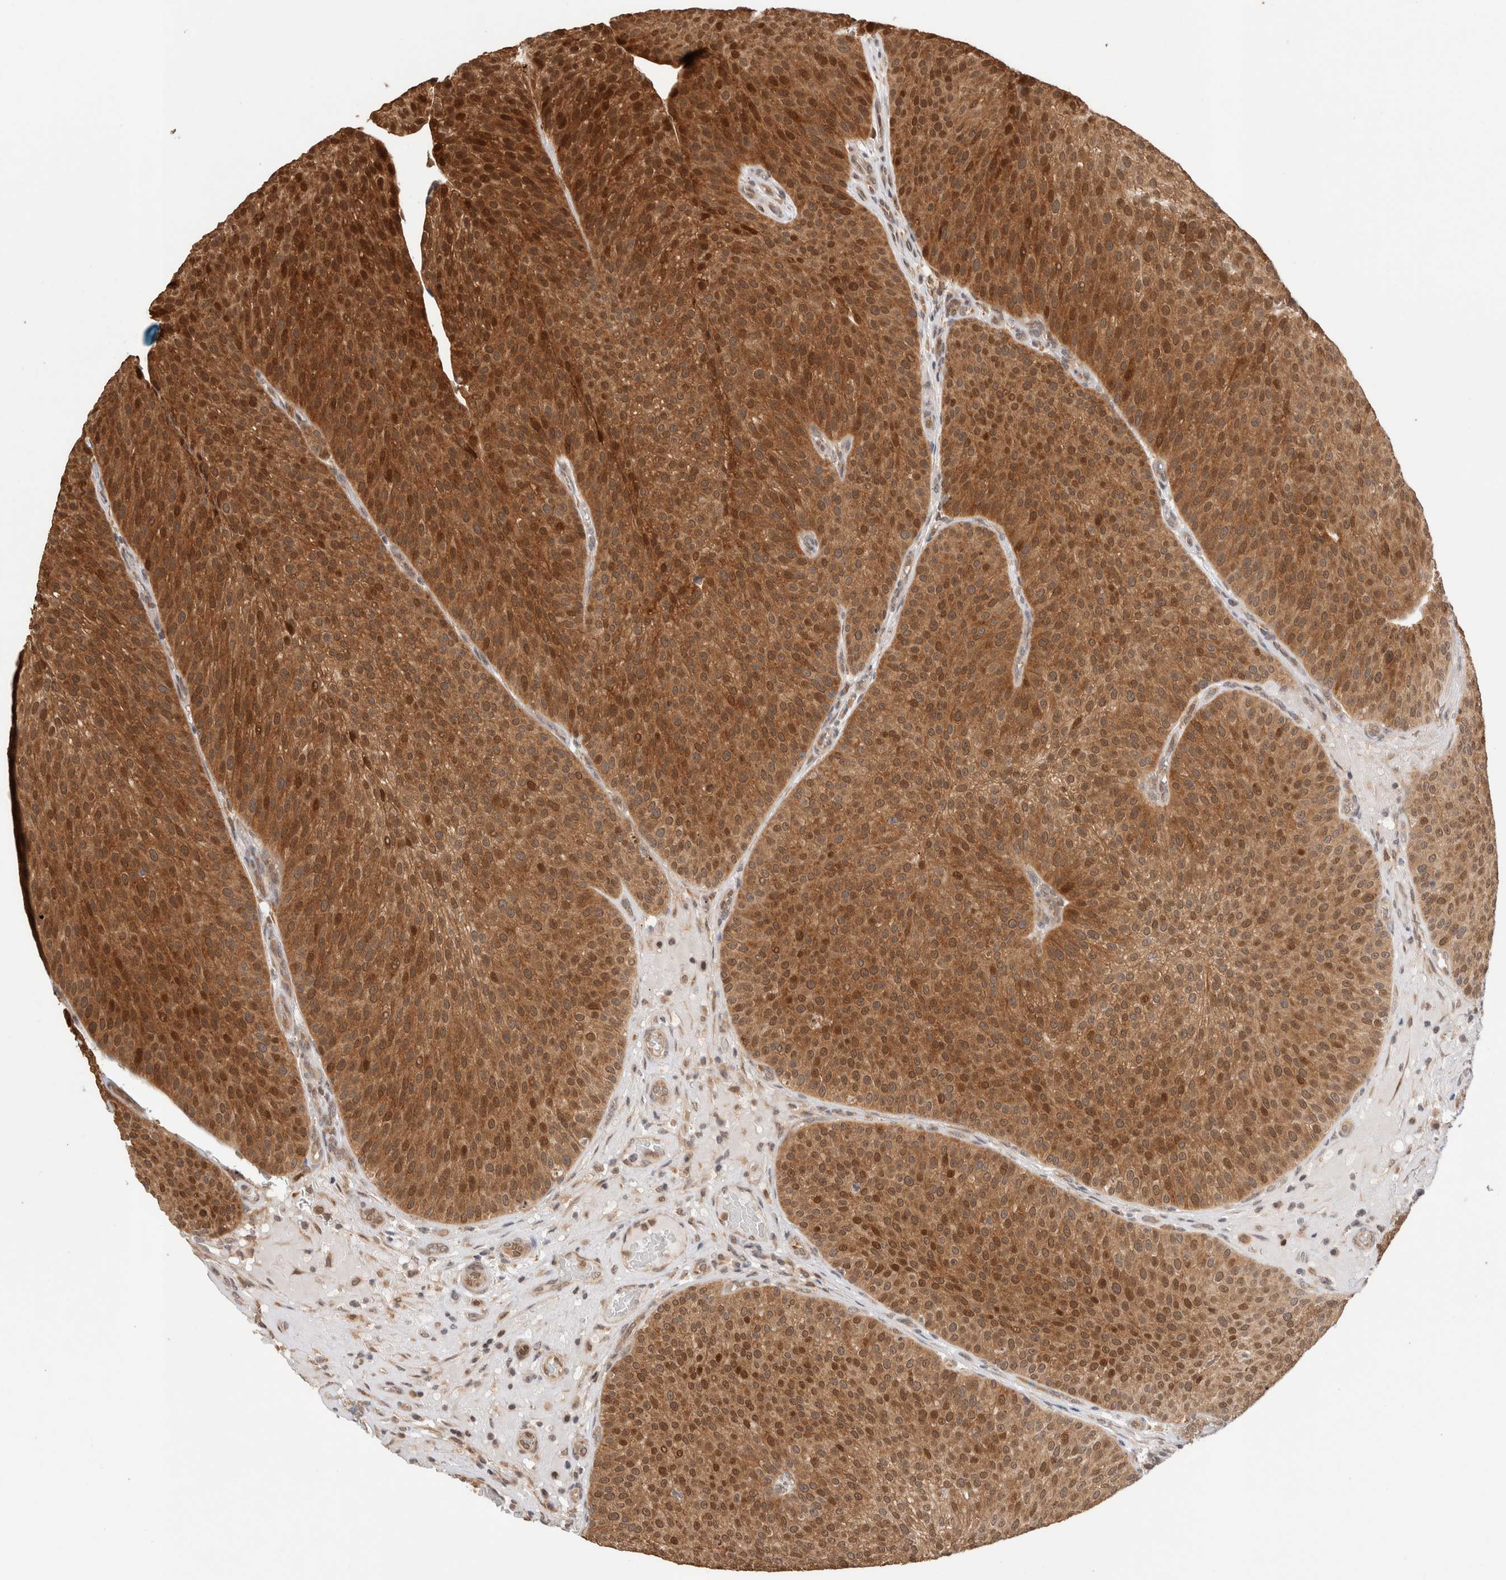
{"staining": {"intensity": "strong", "quantity": ">75%", "location": "cytoplasmic/membranous,nuclear"}, "tissue": "urothelial cancer", "cell_type": "Tumor cells", "image_type": "cancer", "snomed": [{"axis": "morphology", "description": "Normal tissue, NOS"}, {"axis": "morphology", "description": "Urothelial carcinoma, Low grade"}, {"axis": "topography", "description": "Smooth muscle"}, {"axis": "topography", "description": "Urinary bladder"}], "caption": "Immunohistochemical staining of urothelial cancer demonstrates strong cytoplasmic/membranous and nuclear protein positivity in about >75% of tumor cells. (IHC, brightfield microscopy, high magnification).", "gene": "OTUD6B", "patient": {"sex": "male", "age": 60}}